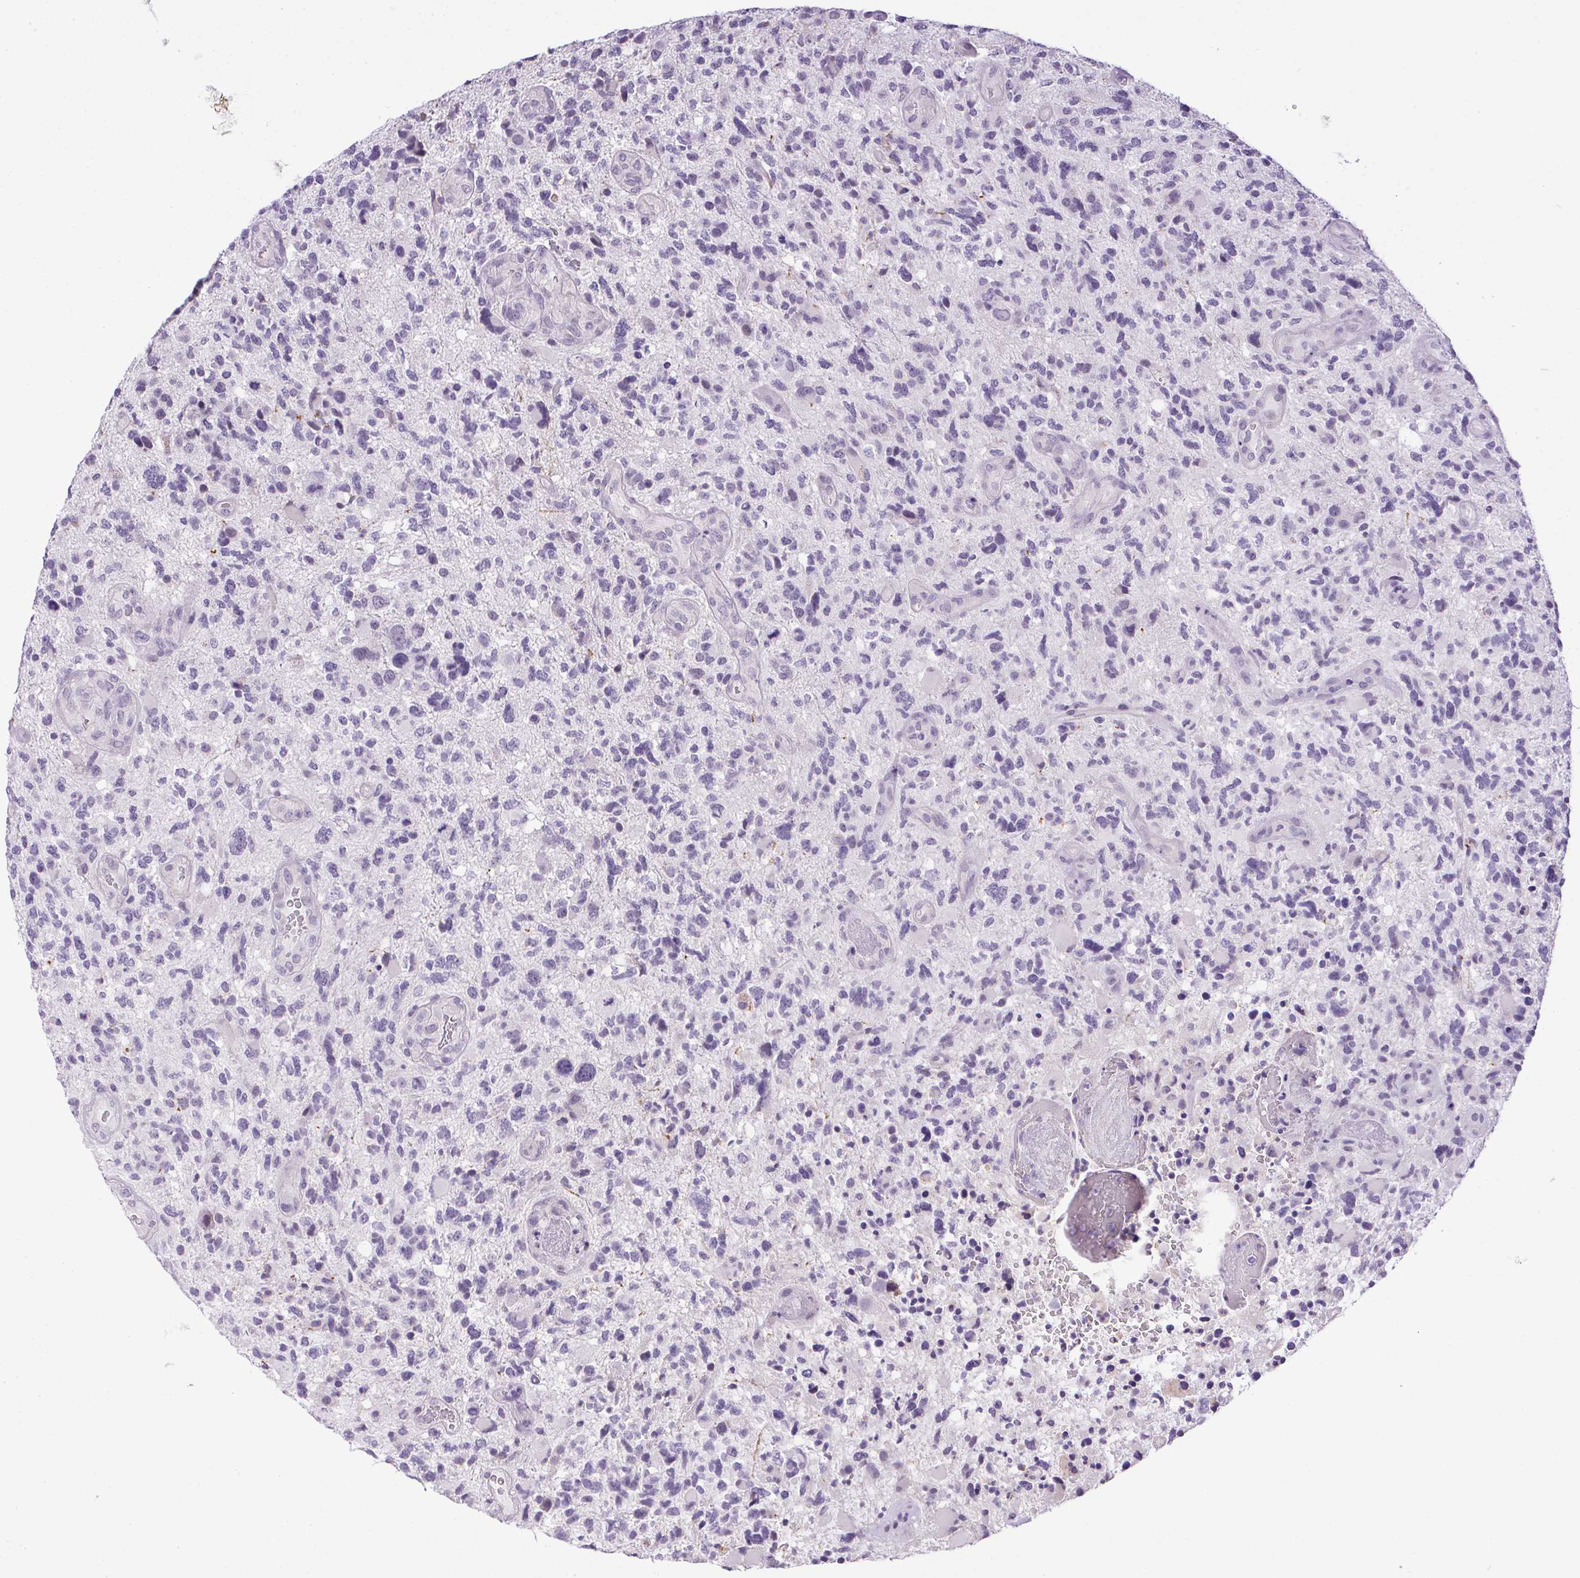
{"staining": {"intensity": "negative", "quantity": "none", "location": "none"}, "tissue": "glioma", "cell_type": "Tumor cells", "image_type": "cancer", "snomed": [{"axis": "morphology", "description": "Glioma, malignant, High grade"}, {"axis": "topography", "description": "Brain"}], "caption": "Micrograph shows no significant protein positivity in tumor cells of glioma. (DAB (3,3'-diaminobenzidine) IHC, high magnification).", "gene": "PRL", "patient": {"sex": "female", "age": 71}}